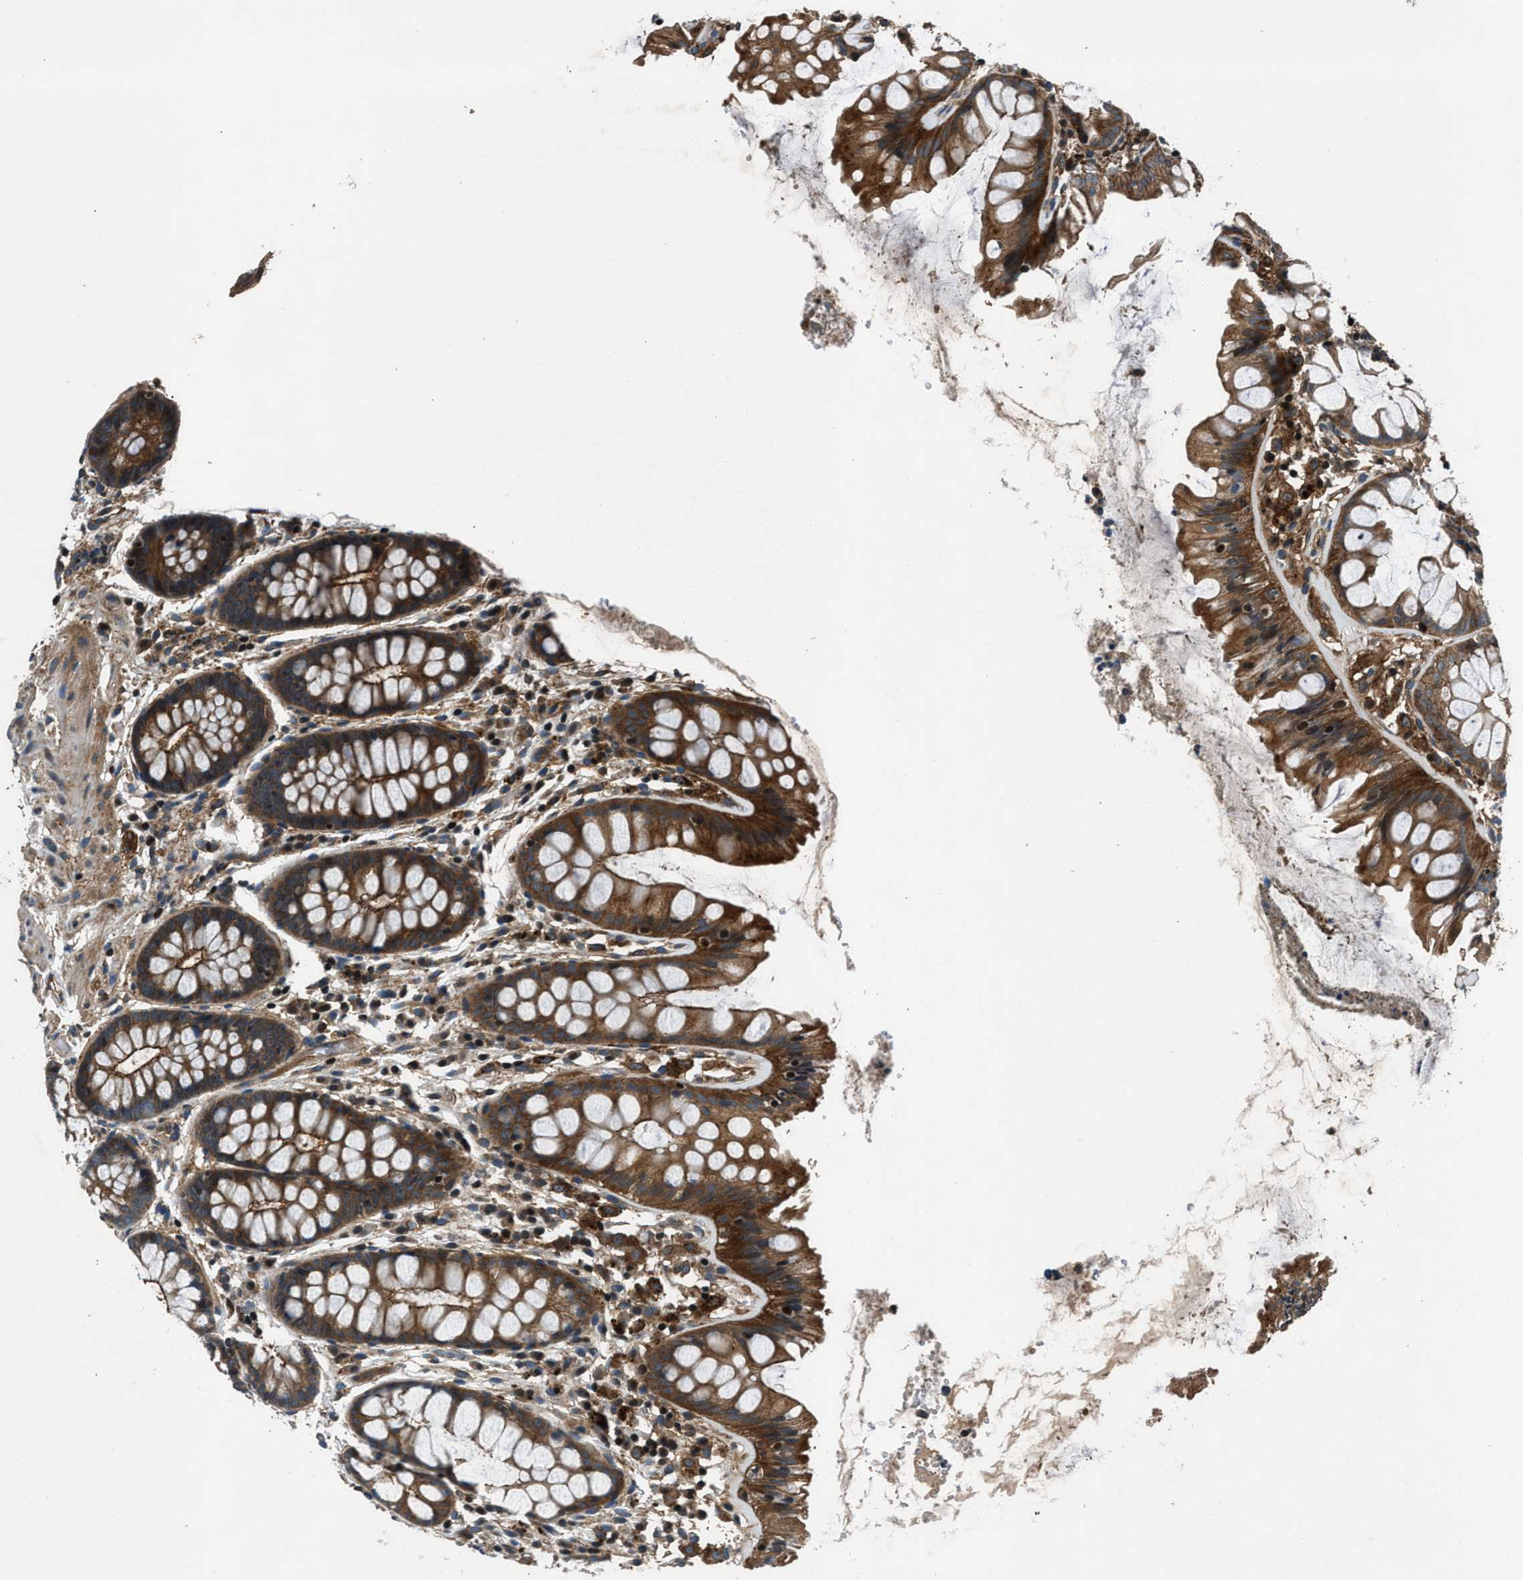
{"staining": {"intensity": "moderate", "quantity": ">75%", "location": "cytoplasmic/membranous"}, "tissue": "colon", "cell_type": "Endothelial cells", "image_type": "normal", "snomed": [{"axis": "morphology", "description": "Normal tissue, NOS"}, {"axis": "topography", "description": "Colon"}], "caption": "Immunohistochemical staining of unremarkable colon exhibits medium levels of moderate cytoplasmic/membranous positivity in about >75% of endothelial cells.", "gene": "ARHGEF11", "patient": {"sex": "female", "age": 56}}